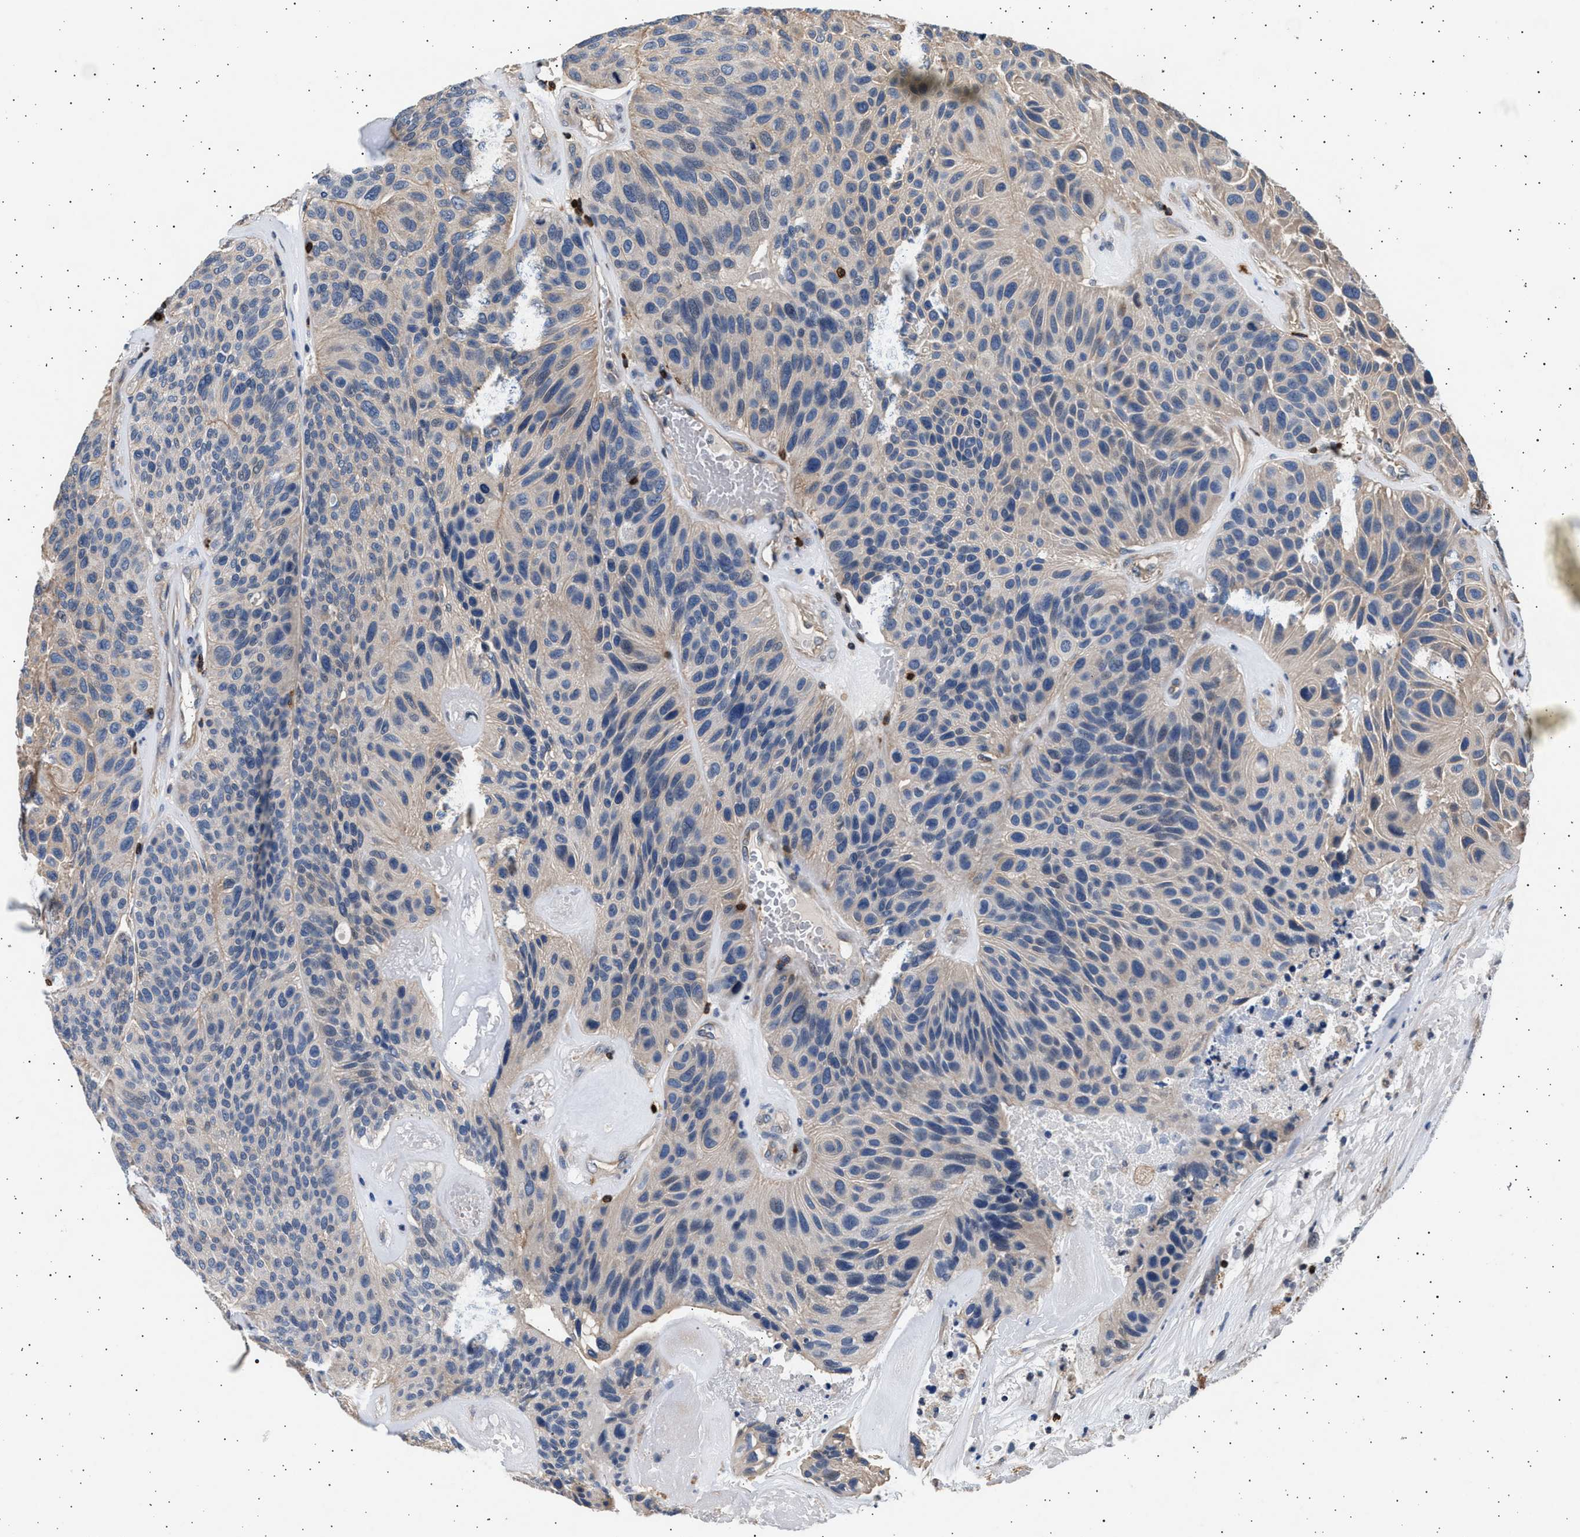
{"staining": {"intensity": "negative", "quantity": "none", "location": "none"}, "tissue": "urothelial cancer", "cell_type": "Tumor cells", "image_type": "cancer", "snomed": [{"axis": "morphology", "description": "Urothelial carcinoma, High grade"}, {"axis": "topography", "description": "Urinary bladder"}], "caption": "Immunohistochemical staining of human urothelial carcinoma (high-grade) demonstrates no significant staining in tumor cells.", "gene": "GRAP2", "patient": {"sex": "male", "age": 66}}